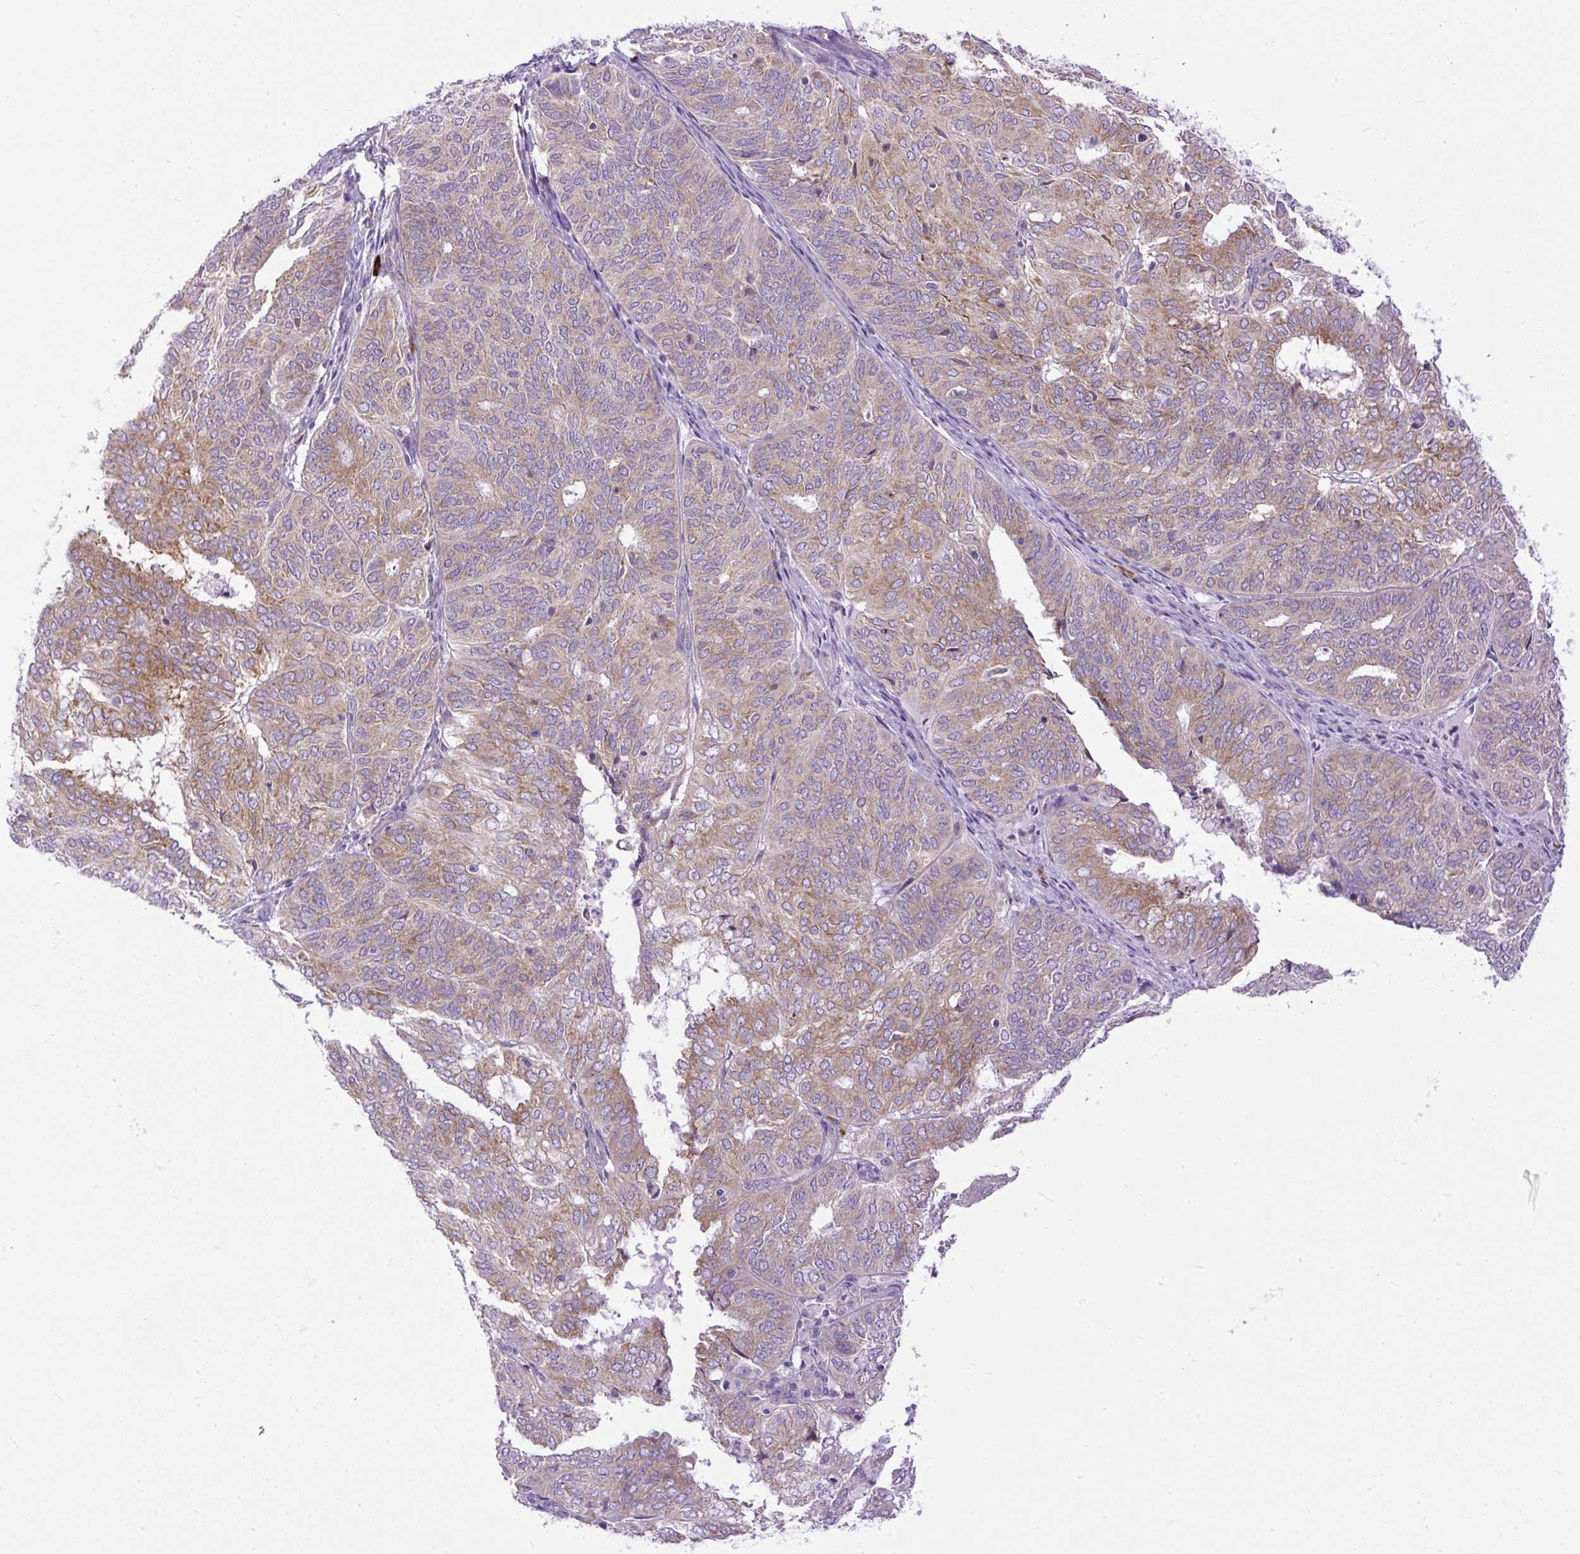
{"staining": {"intensity": "moderate", "quantity": ">75%", "location": "cytoplasmic/membranous"}, "tissue": "endometrial cancer", "cell_type": "Tumor cells", "image_type": "cancer", "snomed": [{"axis": "morphology", "description": "Adenocarcinoma, NOS"}, {"axis": "topography", "description": "Uterus"}], "caption": "Brown immunohistochemical staining in human endometrial adenocarcinoma demonstrates moderate cytoplasmic/membranous staining in about >75% of tumor cells. (brown staining indicates protein expression, while blue staining denotes nuclei).", "gene": "SYBU", "patient": {"sex": "female", "age": 60}}